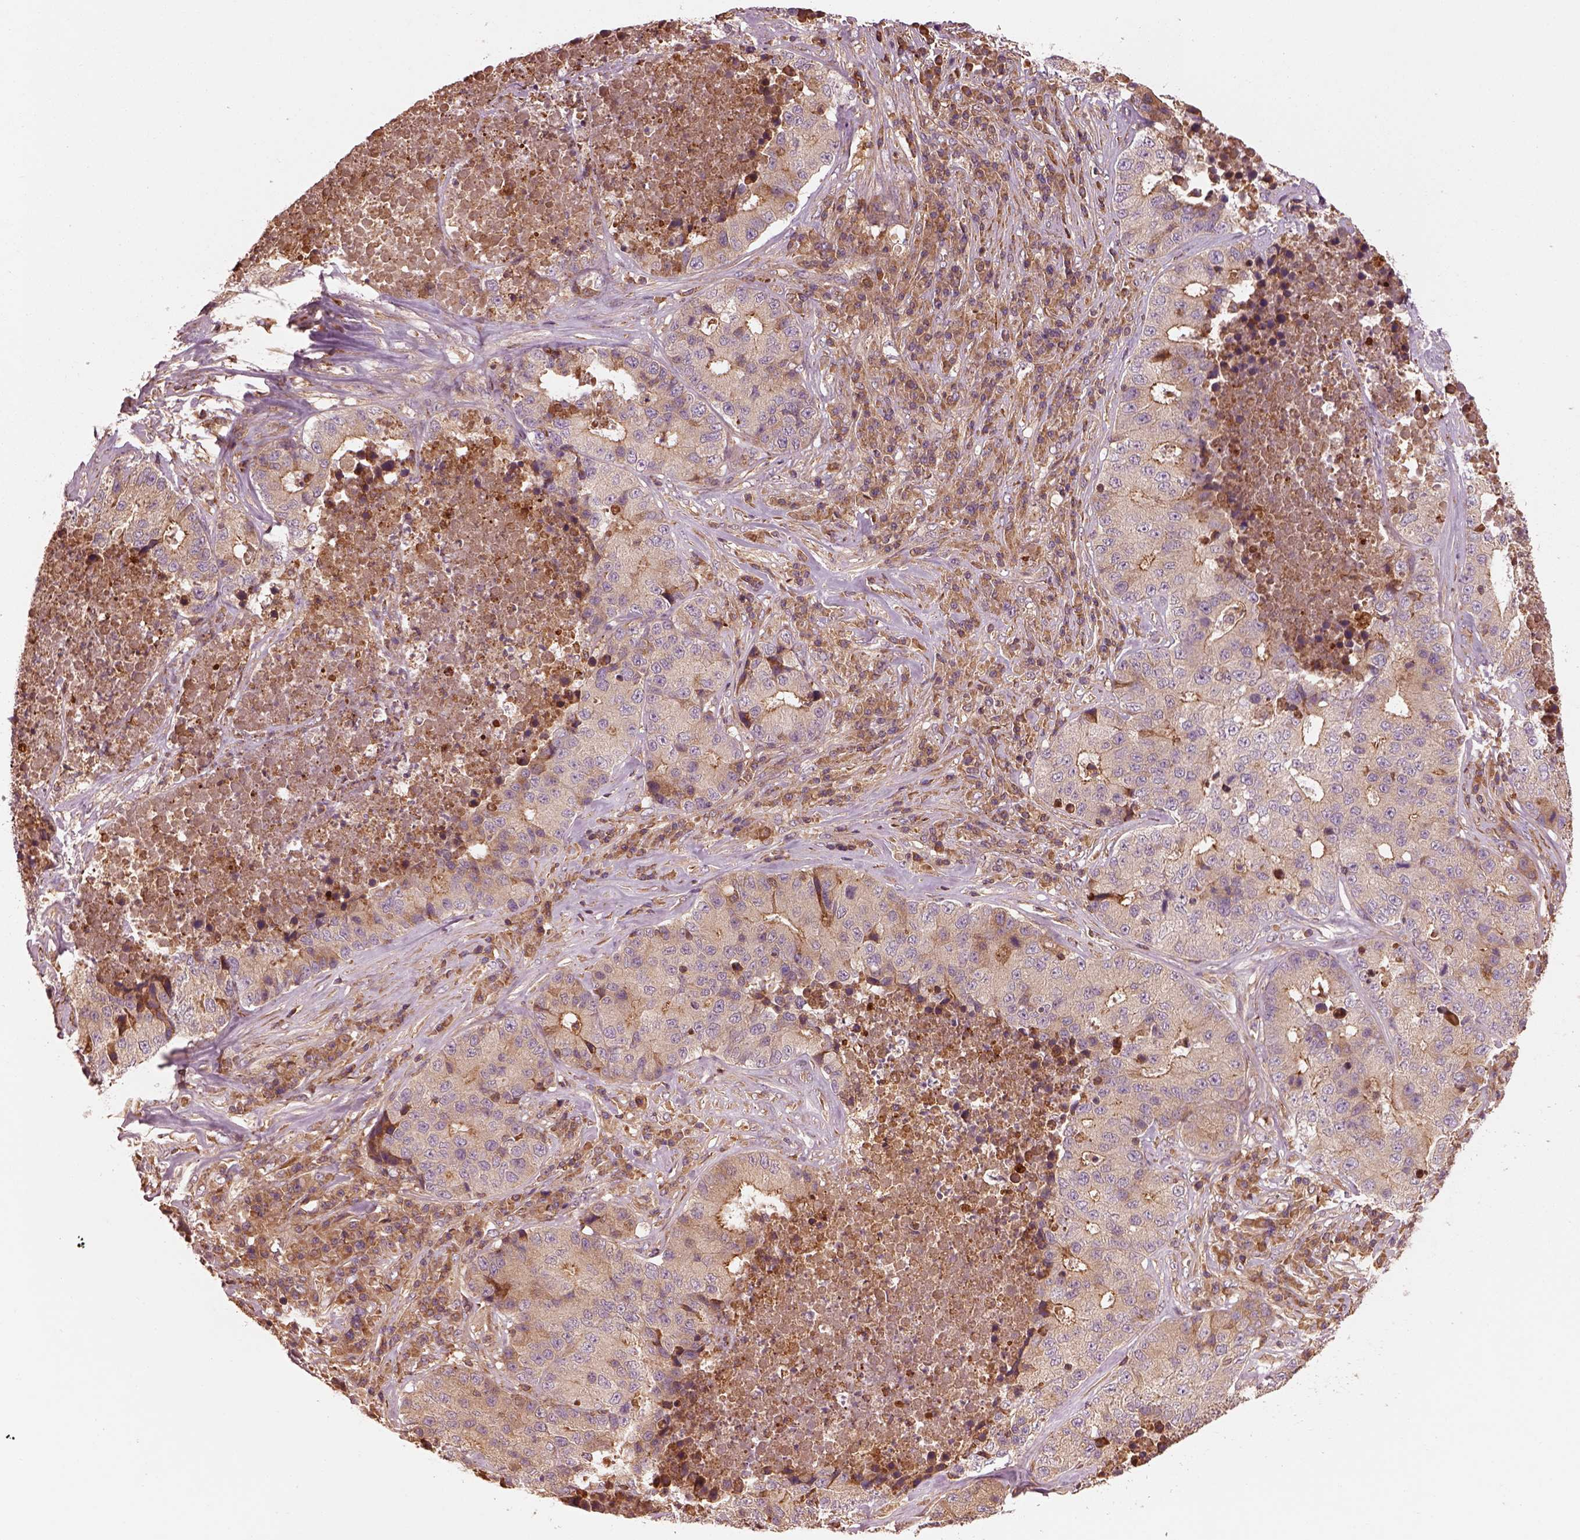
{"staining": {"intensity": "weak", "quantity": "25%-75%", "location": "cytoplasmic/membranous"}, "tissue": "stomach cancer", "cell_type": "Tumor cells", "image_type": "cancer", "snomed": [{"axis": "morphology", "description": "Adenocarcinoma, NOS"}, {"axis": "topography", "description": "Stomach"}], "caption": "Stomach cancer (adenocarcinoma) stained with DAB (3,3'-diaminobenzidine) IHC exhibits low levels of weak cytoplasmic/membranous expression in approximately 25%-75% of tumor cells. (brown staining indicates protein expression, while blue staining denotes nuclei).", "gene": "ASCC2", "patient": {"sex": "male", "age": 71}}